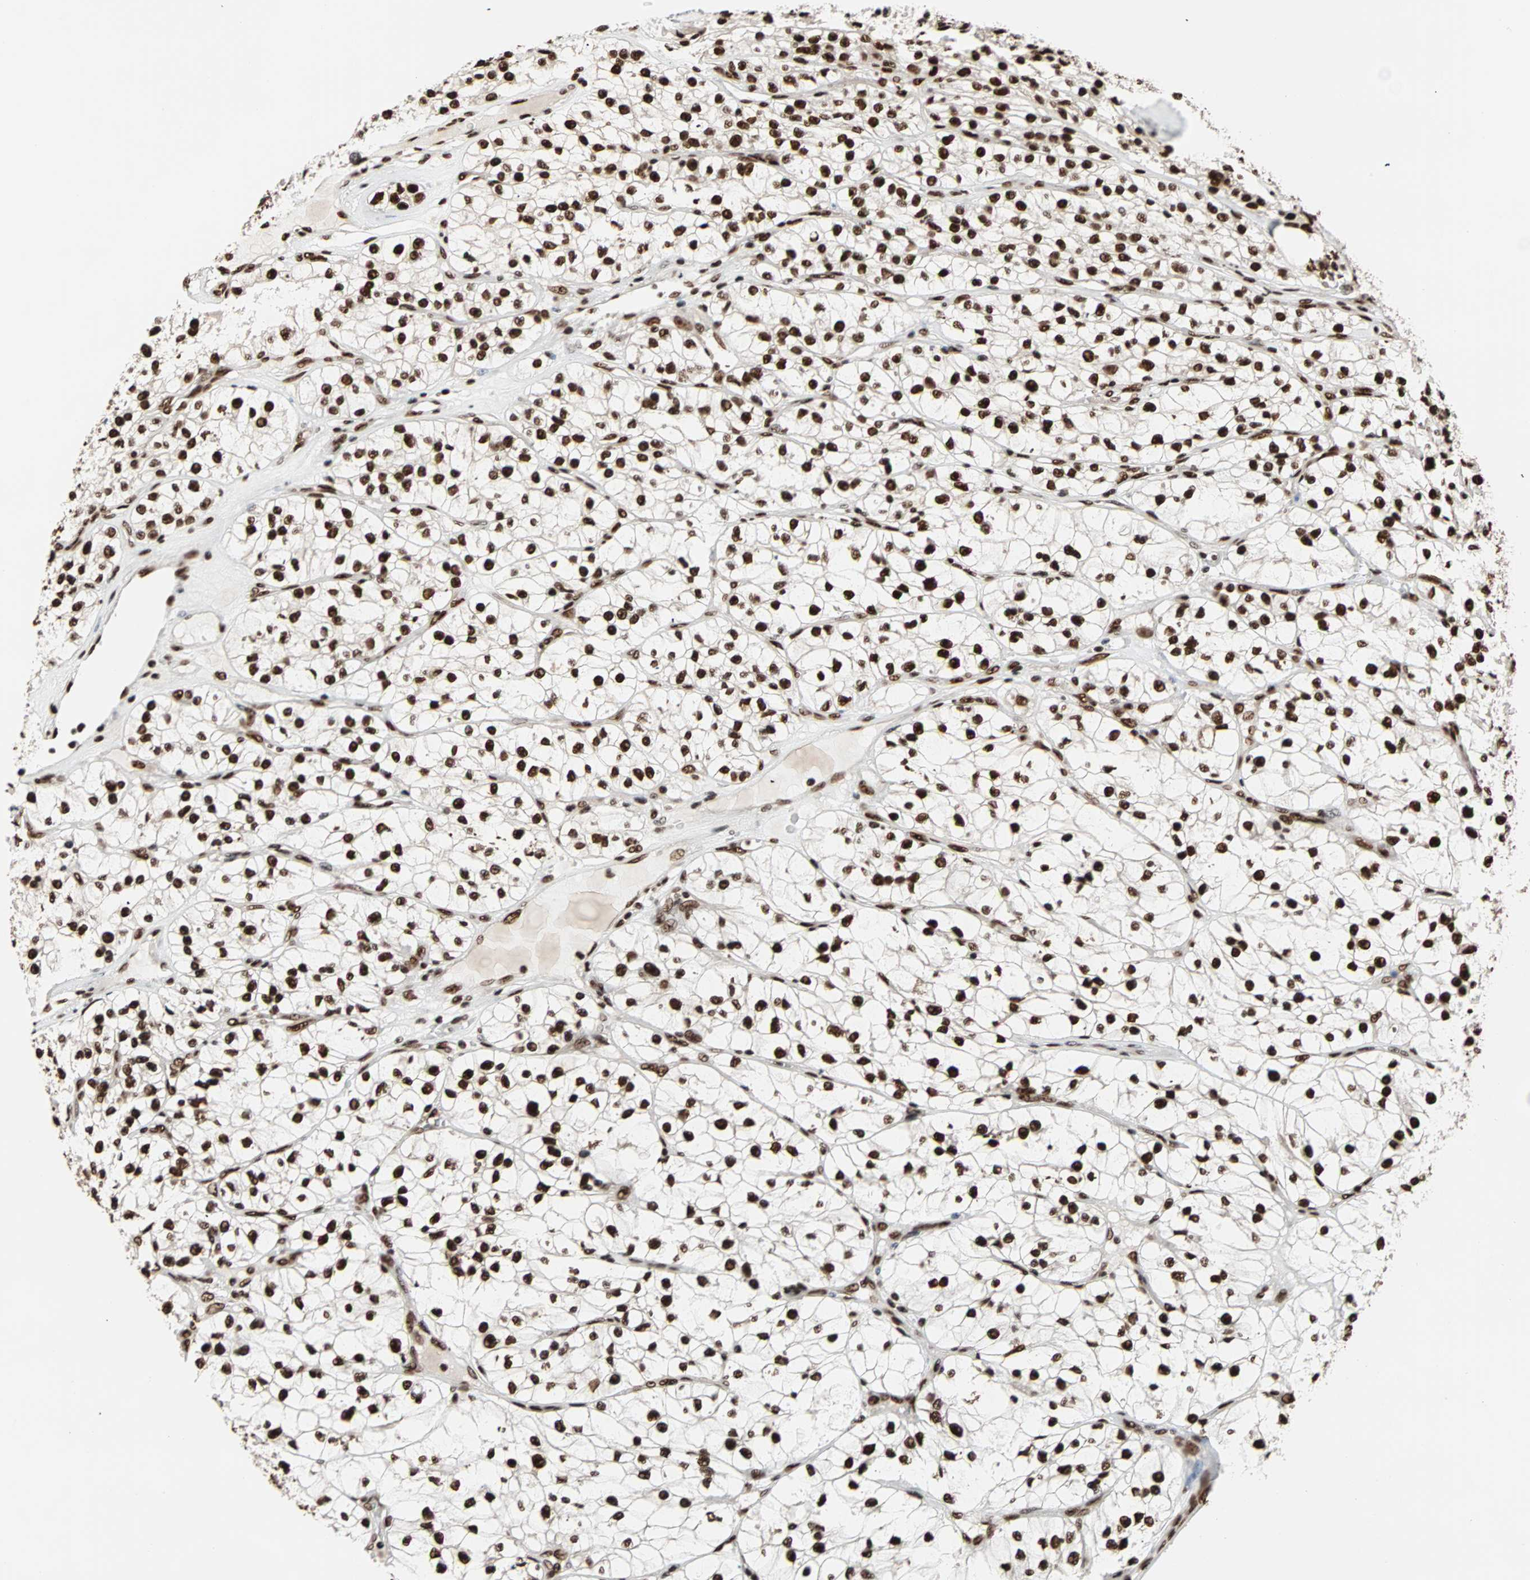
{"staining": {"intensity": "strong", "quantity": ">75%", "location": "nuclear"}, "tissue": "renal cancer", "cell_type": "Tumor cells", "image_type": "cancer", "snomed": [{"axis": "morphology", "description": "Adenocarcinoma, NOS"}, {"axis": "topography", "description": "Kidney"}], "caption": "Renal adenocarcinoma tissue reveals strong nuclear staining in about >75% of tumor cells (brown staining indicates protein expression, while blue staining denotes nuclei).", "gene": "ILF2", "patient": {"sex": "female", "age": 57}}